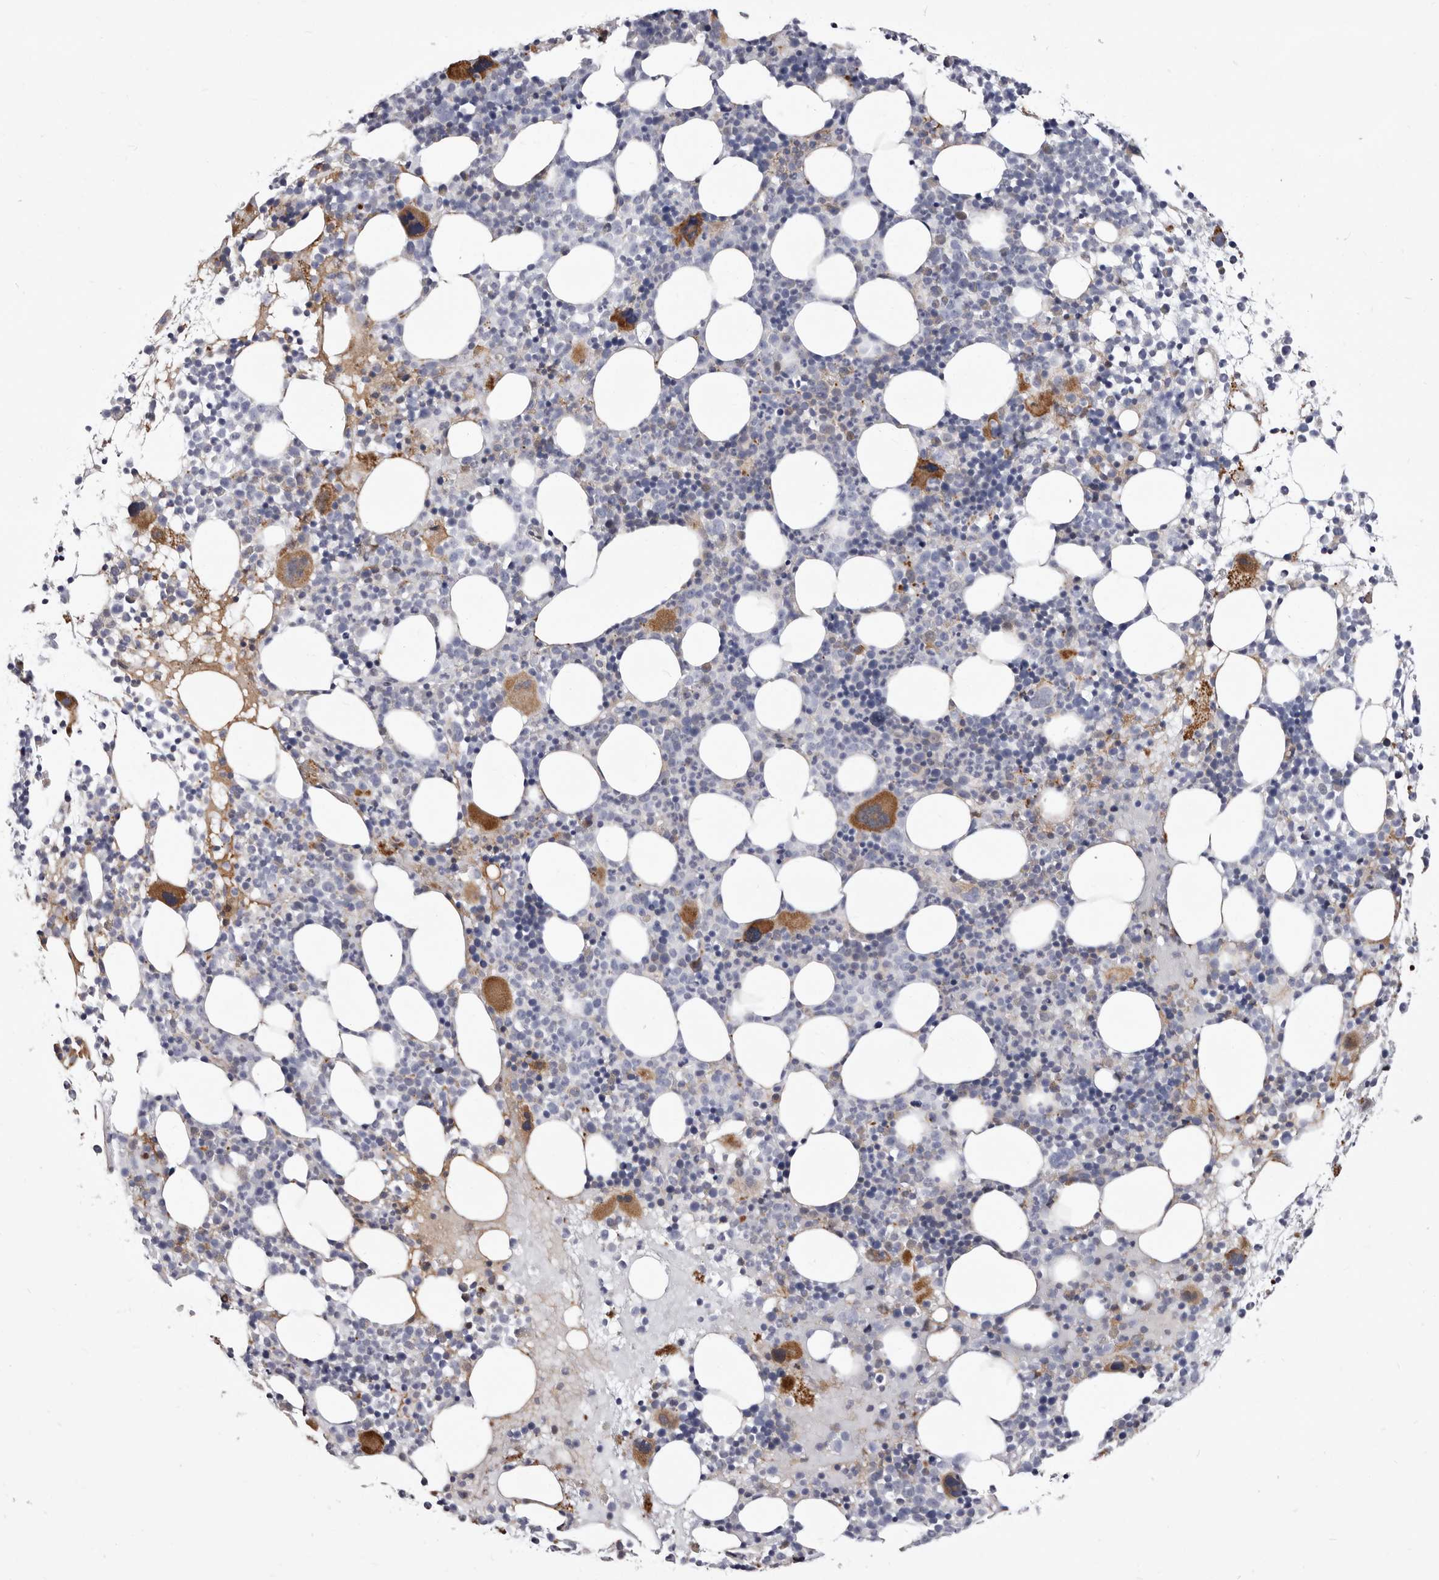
{"staining": {"intensity": "moderate", "quantity": "<25%", "location": "cytoplasmic/membranous"}, "tissue": "bone marrow", "cell_type": "Hematopoietic cells", "image_type": "normal", "snomed": [{"axis": "morphology", "description": "Normal tissue, NOS"}, {"axis": "topography", "description": "Bone marrow"}], "caption": "DAB (3,3'-diaminobenzidine) immunohistochemical staining of normal human bone marrow exhibits moderate cytoplasmic/membranous protein staining in about <25% of hematopoietic cells.", "gene": "NUBPL", "patient": {"sex": "female", "age": 57}}